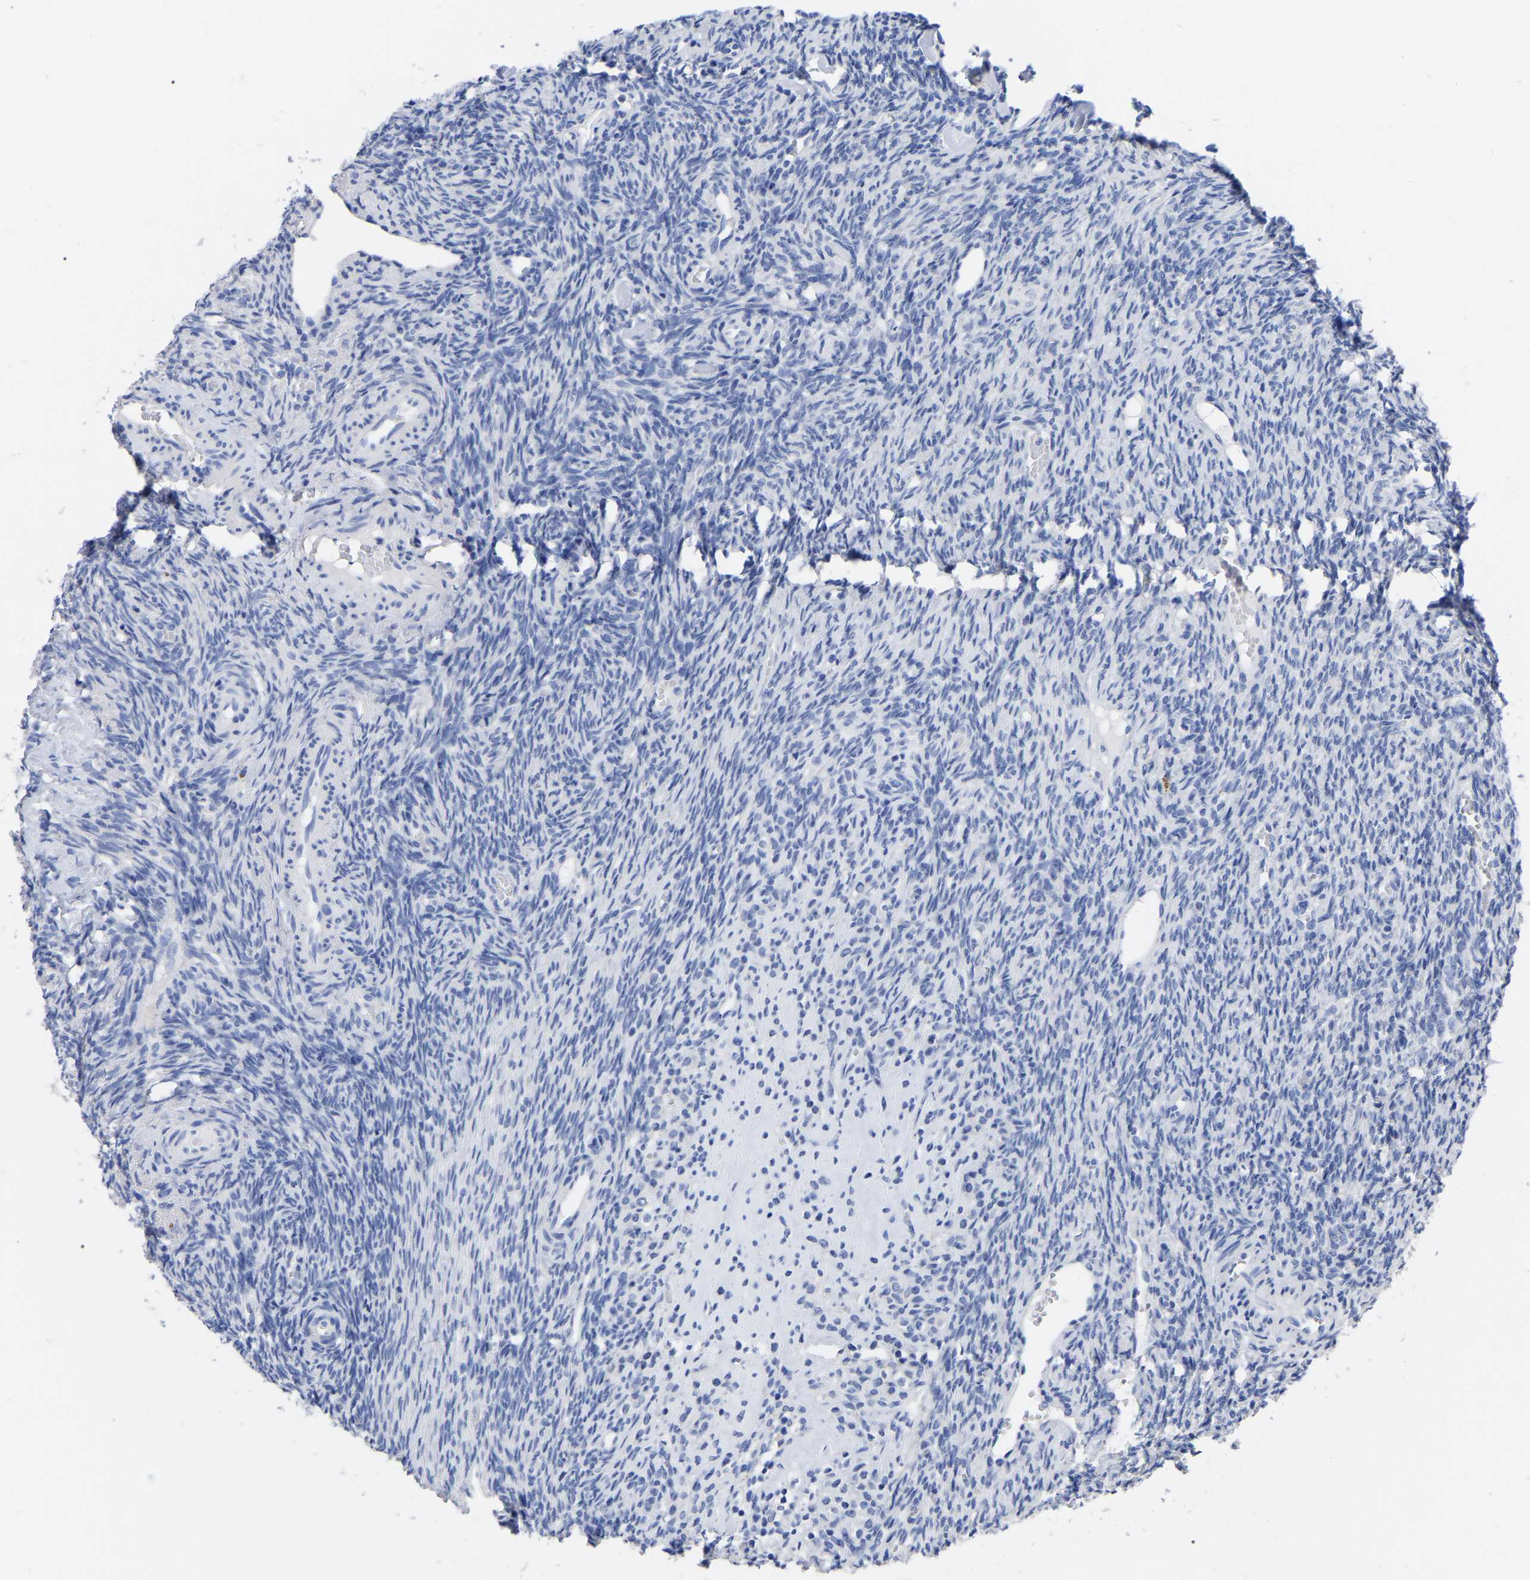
{"staining": {"intensity": "negative", "quantity": "none", "location": "none"}, "tissue": "ovary", "cell_type": "Follicle cells", "image_type": "normal", "snomed": [{"axis": "morphology", "description": "Normal tissue, NOS"}, {"axis": "topography", "description": "Ovary"}], "caption": "The immunohistochemistry histopathology image has no significant expression in follicle cells of ovary. The staining is performed using DAB brown chromogen with nuclei counter-stained in using hematoxylin.", "gene": "ANXA13", "patient": {"sex": "female", "age": 41}}